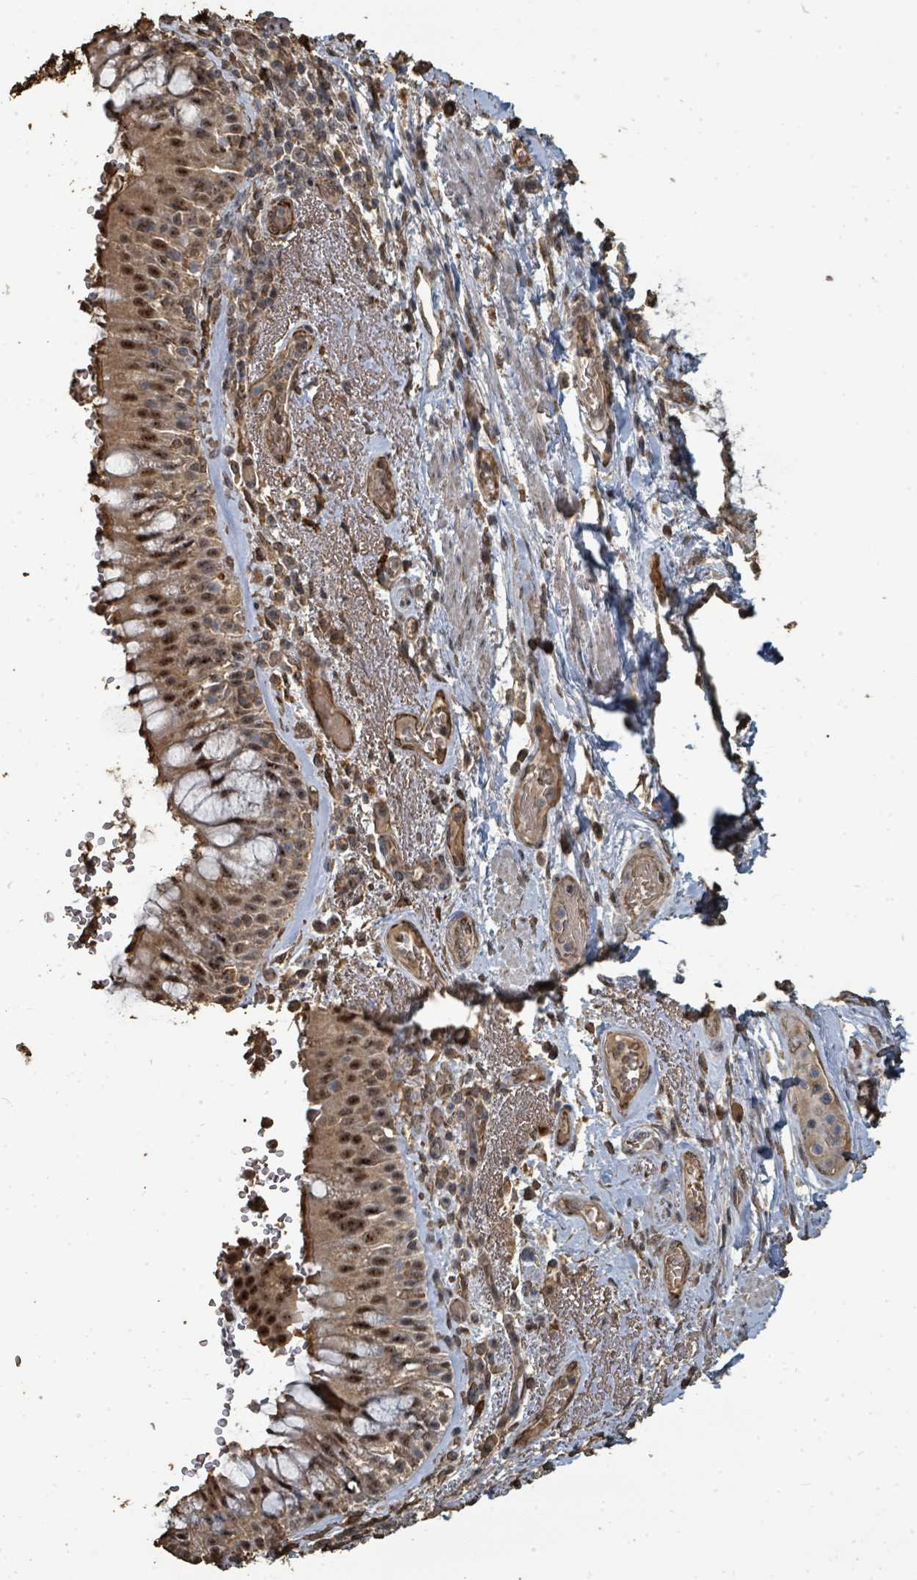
{"staining": {"intensity": "moderate", "quantity": ">75%", "location": "cytoplasmic/membranous,nuclear"}, "tissue": "bronchus", "cell_type": "Respiratory epithelial cells", "image_type": "normal", "snomed": [{"axis": "morphology", "description": "Normal tissue, NOS"}, {"axis": "topography", "description": "Cartilage tissue"}, {"axis": "topography", "description": "Bronchus"}], "caption": "This image shows immunohistochemistry (IHC) staining of unremarkable human bronchus, with medium moderate cytoplasmic/membranous,nuclear staining in approximately >75% of respiratory epithelial cells.", "gene": "C6orf52", "patient": {"sex": "male", "age": 63}}